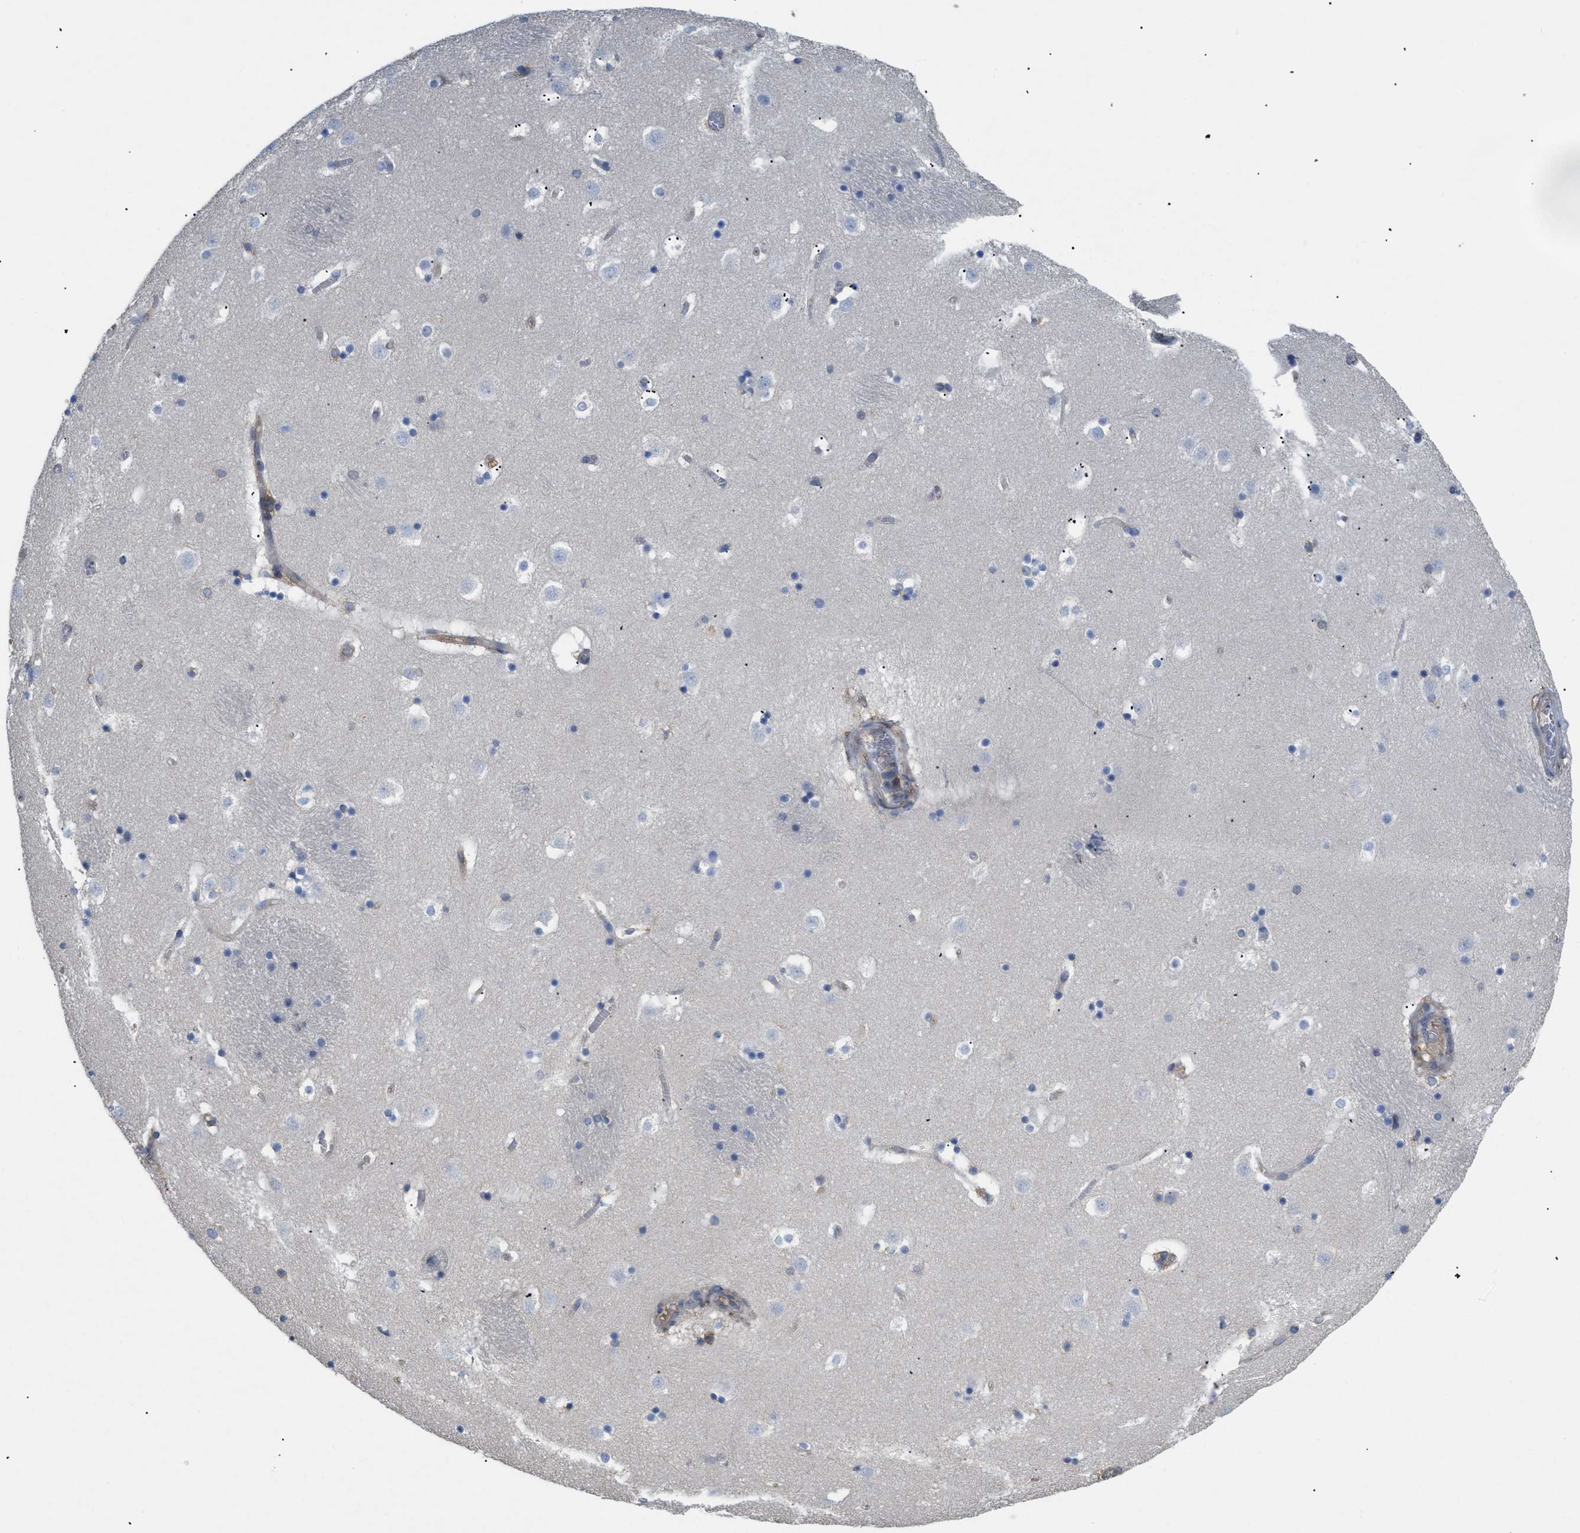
{"staining": {"intensity": "negative", "quantity": "none", "location": "none"}, "tissue": "caudate", "cell_type": "Glial cells", "image_type": "normal", "snomed": [{"axis": "morphology", "description": "Normal tissue, NOS"}, {"axis": "topography", "description": "Lateral ventricle wall"}], "caption": "Immunohistochemistry (IHC) of normal caudate shows no expression in glial cells.", "gene": "ANXA4", "patient": {"sex": "male", "age": 45}}